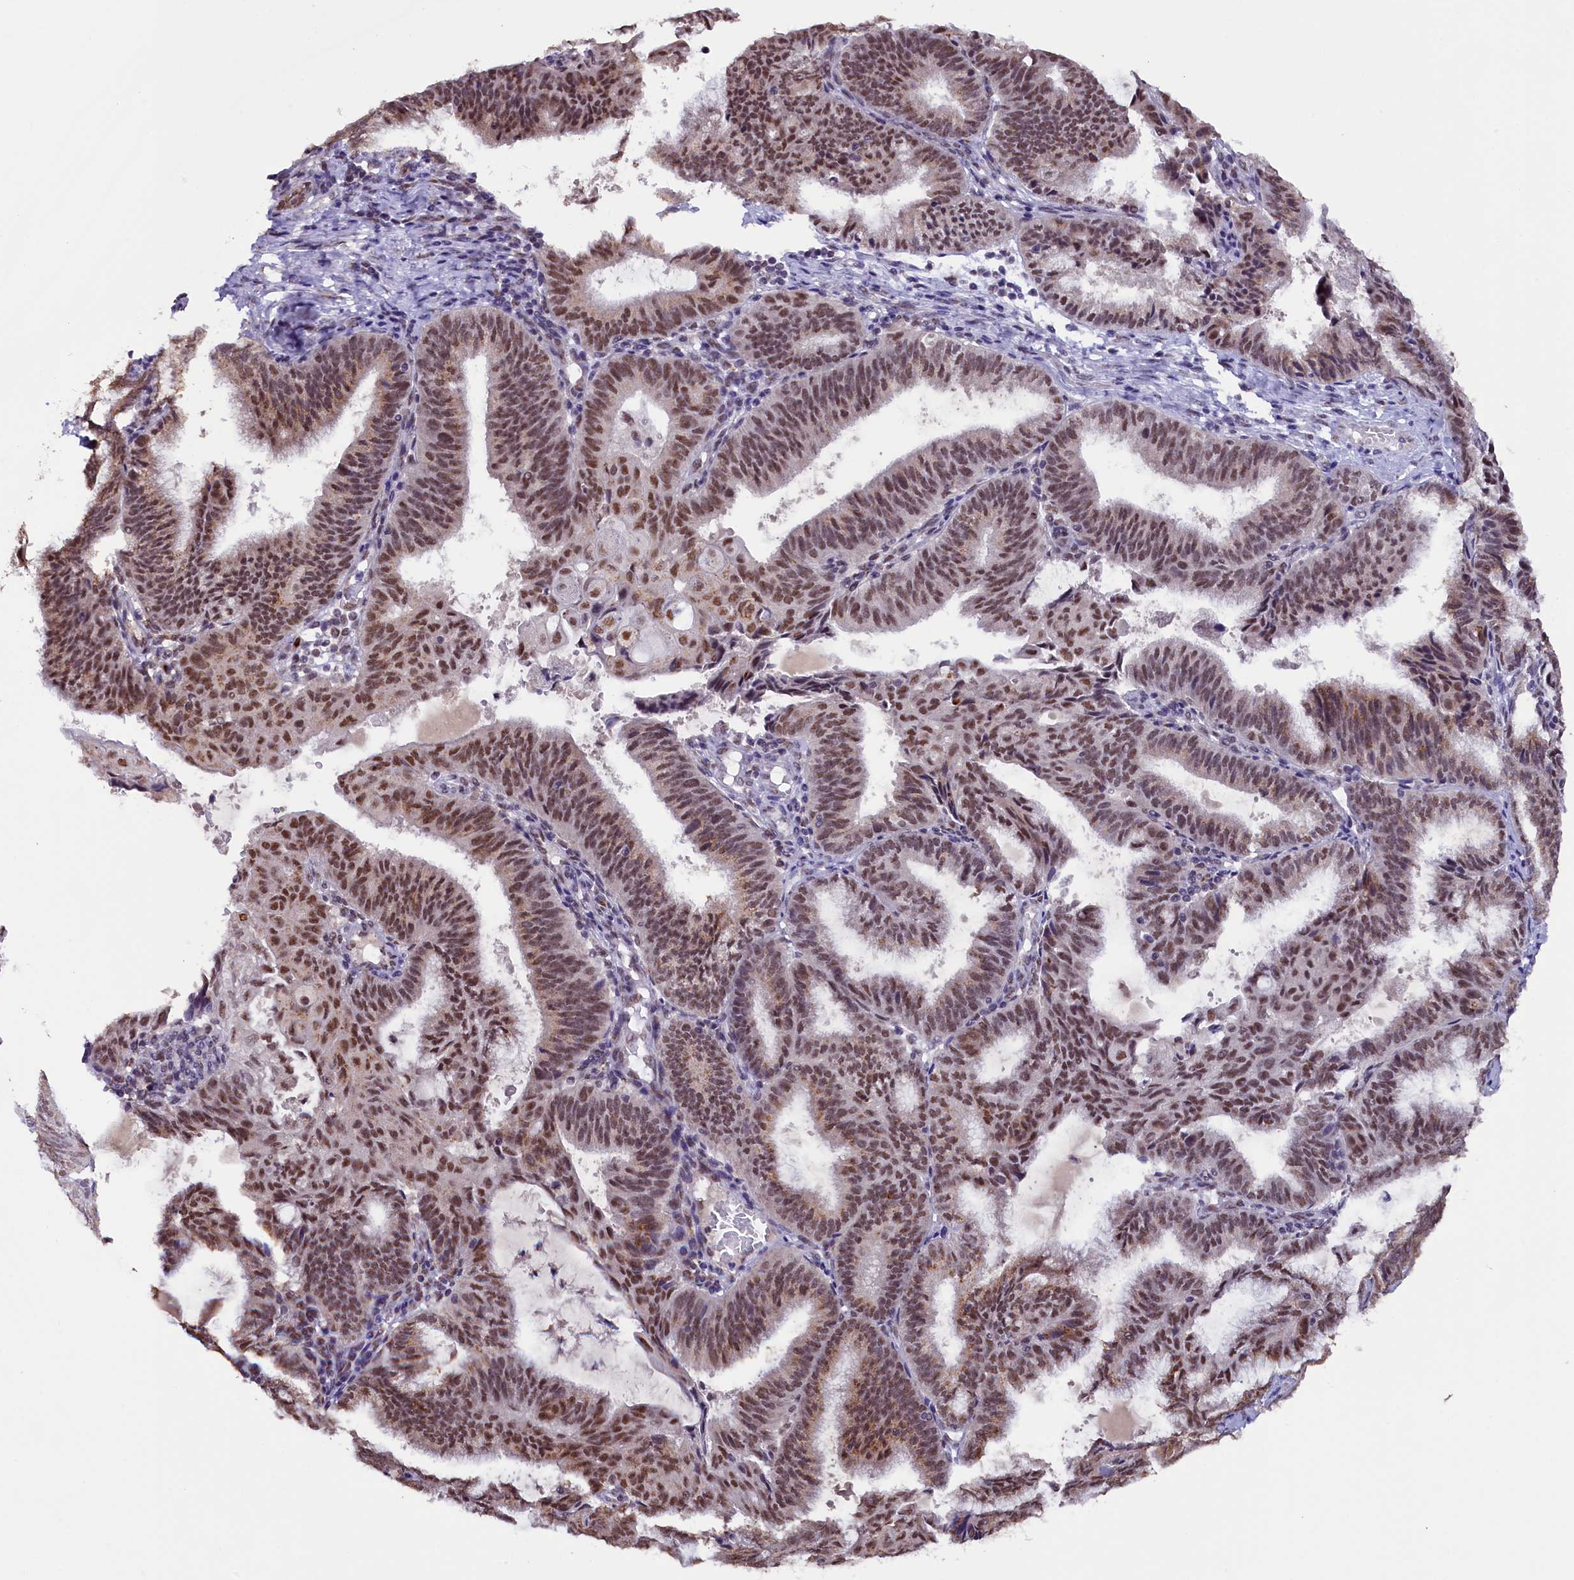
{"staining": {"intensity": "moderate", "quantity": "25%-75%", "location": "cytoplasmic/membranous,nuclear"}, "tissue": "endometrial cancer", "cell_type": "Tumor cells", "image_type": "cancer", "snomed": [{"axis": "morphology", "description": "Adenocarcinoma, NOS"}, {"axis": "topography", "description": "Endometrium"}], "caption": "Immunohistochemistry (IHC) of human endometrial cancer reveals medium levels of moderate cytoplasmic/membranous and nuclear staining in approximately 25%-75% of tumor cells.", "gene": "NCBP1", "patient": {"sex": "female", "age": 49}}